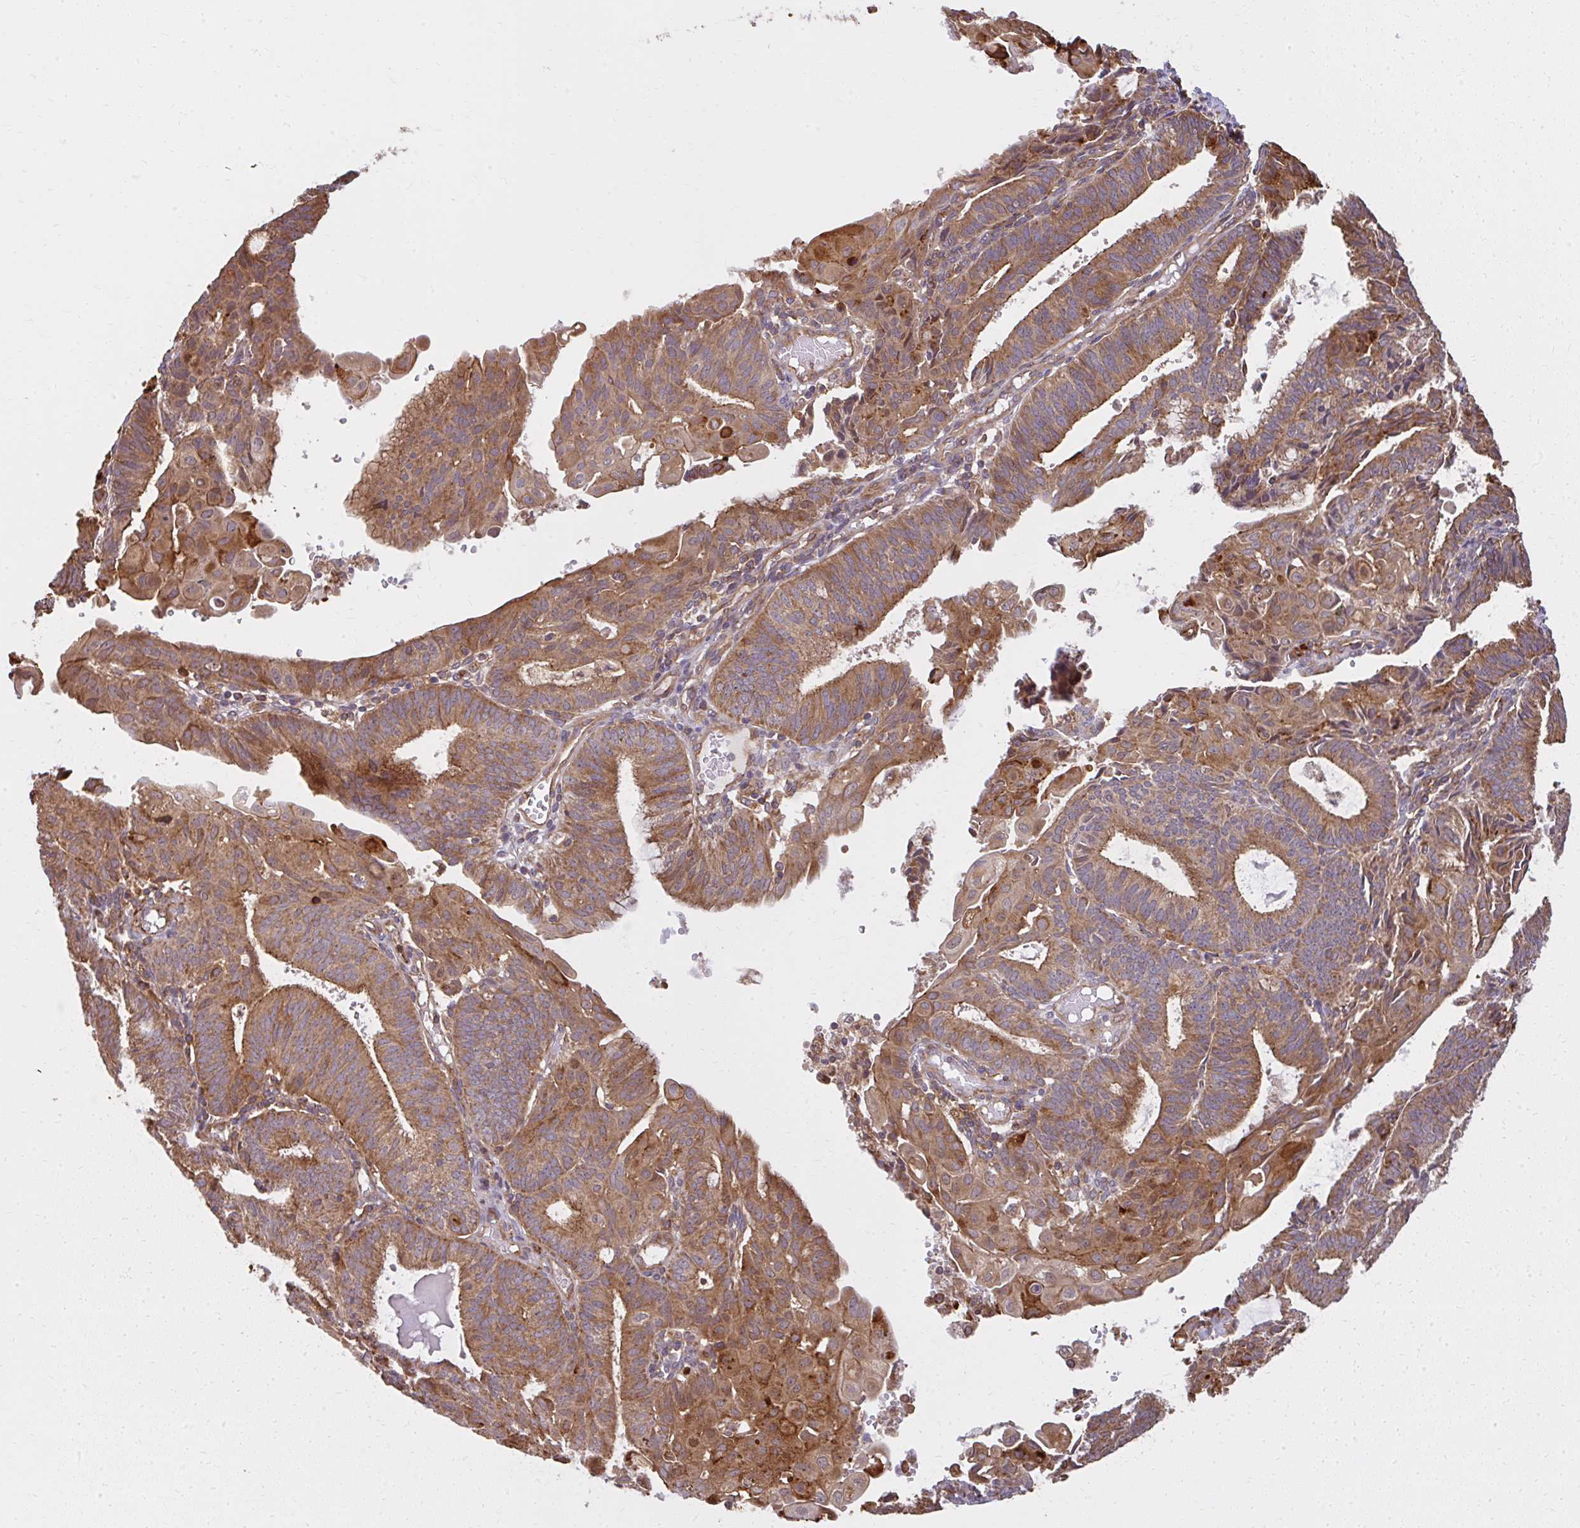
{"staining": {"intensity": "moderate", "quantity": ">75%", "location": "cytoplasmic/membranous"}, "tissue": "endometrial cancer", "cell_type": "Tumor cells", "image_type": "cancer", "snomed": [{"axis": "morphology", "description": "Adenocarcinoma, NOS"}, {"axis": "topography", "description": "Endometrium"}], "caption": "There is medium levels of moderate cytoplasmic/membranous staining in tumor cells of endometrial adenocarcinoma, as demonstrated by immunohistochemical staining (brown color).", "gene": "GNS", "patient": {"sex": "female", "age": 49}}